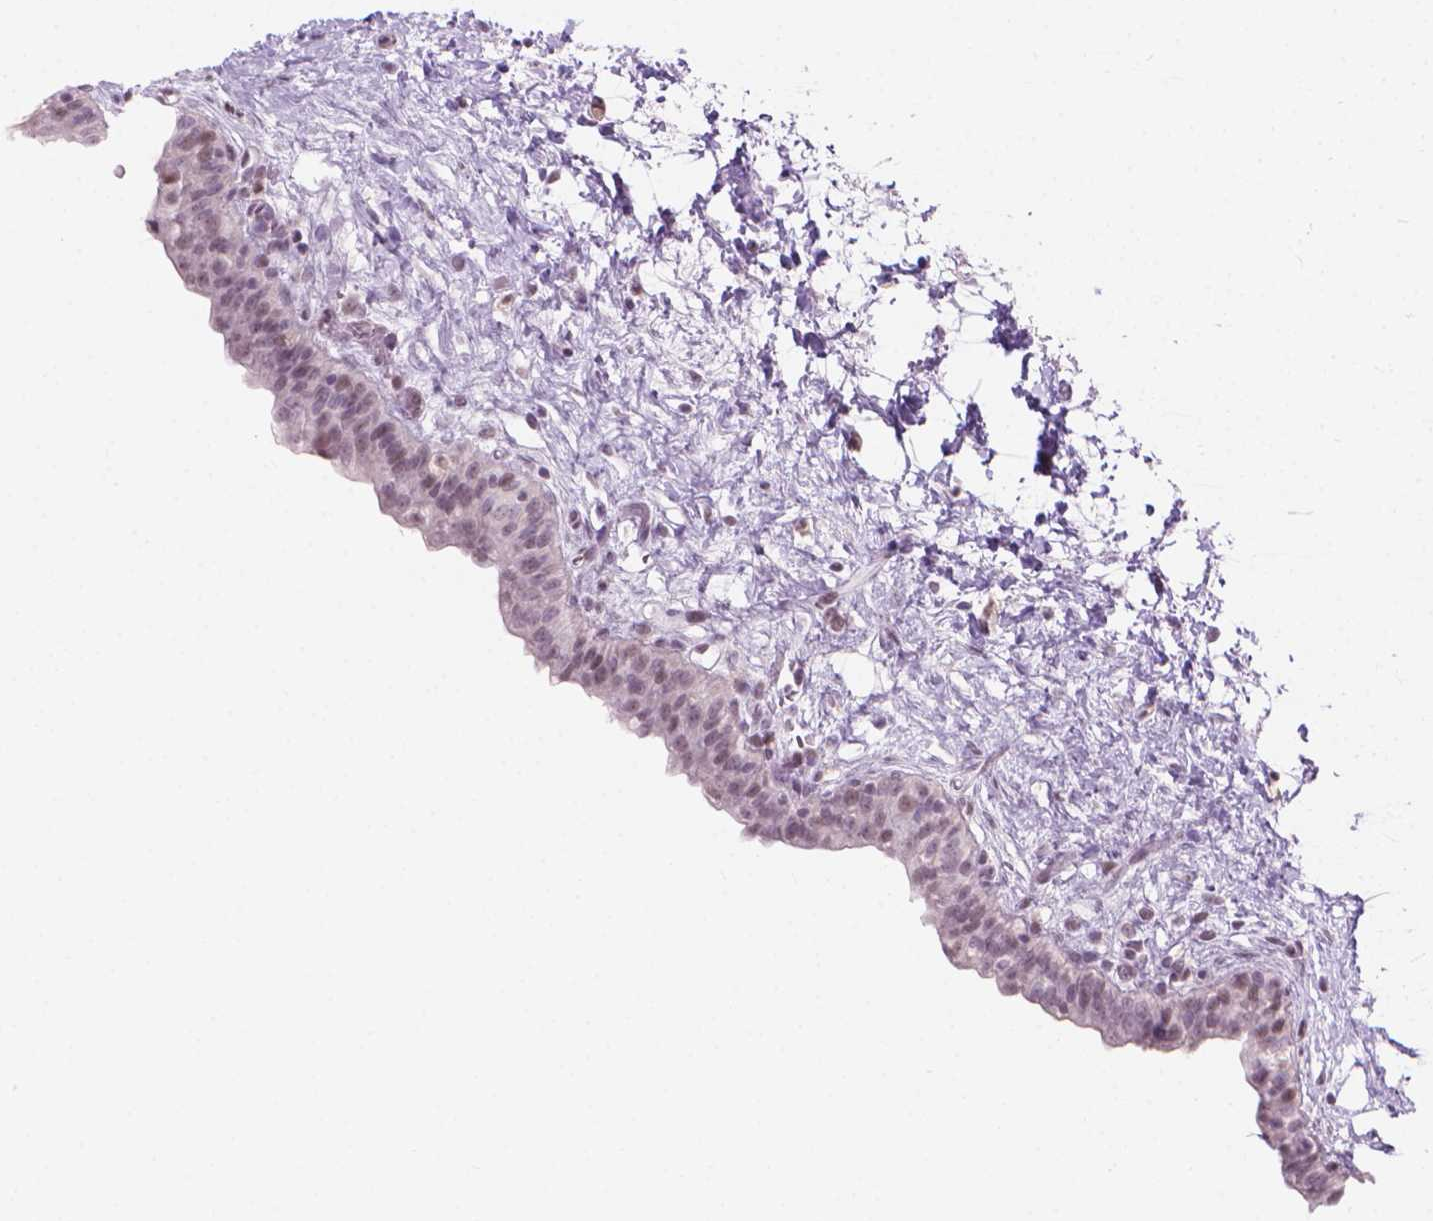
{"staining": {"intensity": "moderate", "quantity": "<25%", "location": "nuclear"}, "tissue": "urinary bladder", "cell_type": "Urothelial cells", "image_type": "normal", "snomed": [{"axis": "morphology", "description": "Normal tissue, NOS"}, {"axis": "topography", "description": "Urinary bladder"}], "caption": "Urothelial cells display low levels of moderate nuclear staining in approximately <25% of cells in normal urinary bladder.", "gene": "PIAS2", "patient": {"sex": "male", "age": 69}}